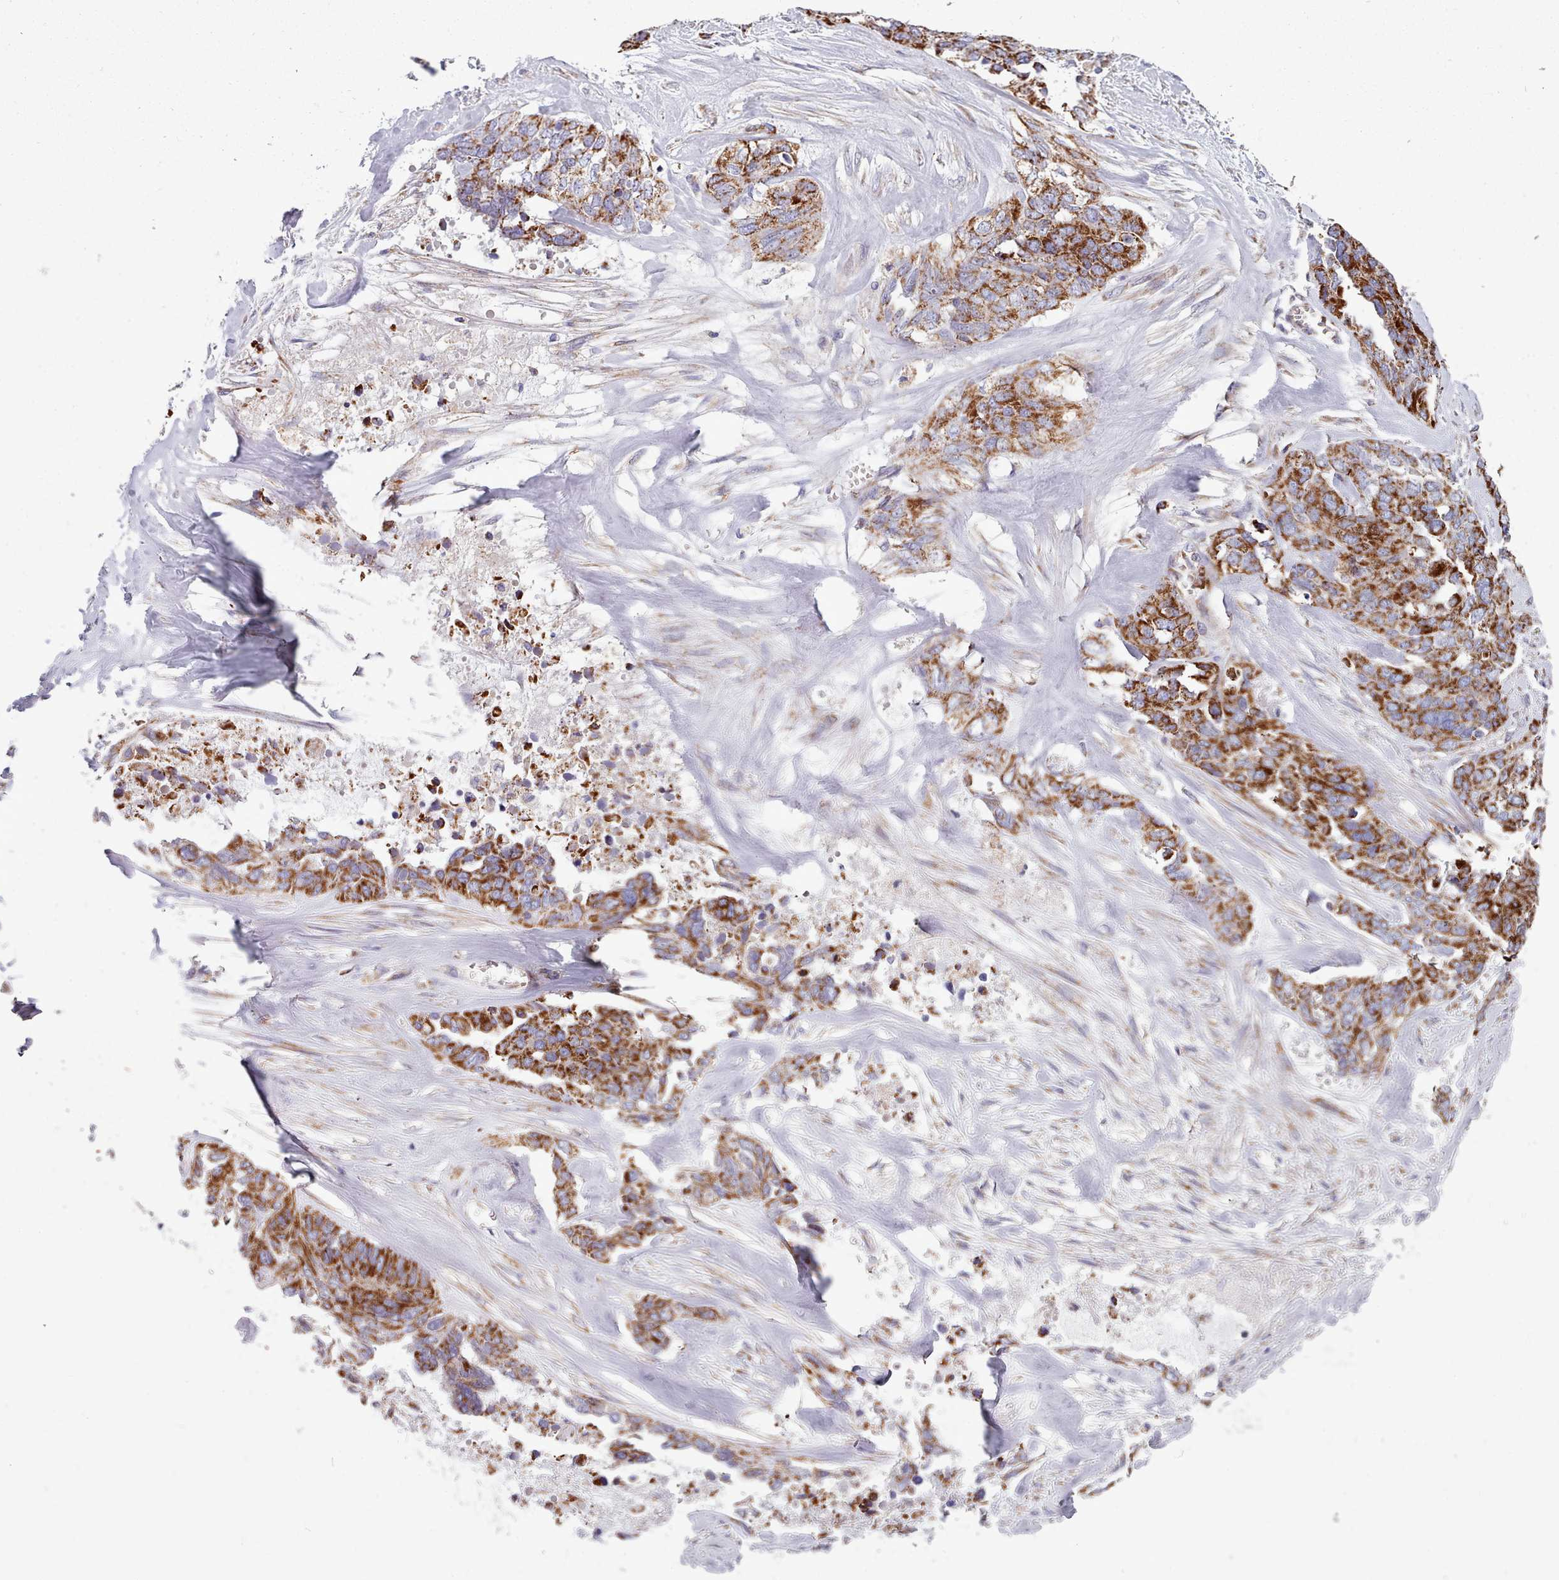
{"staining": {"intensity": "strong", "quantity": ">75%", "location": "cytoplasmic/membranous"}, "tissue": "ovarian cancer", "cell_type": "Tumor cells", "image_type": "cancer", "snomed": [{"axis": "morphology", "description": "Cystadenocarcinoma, serous, NOS"}, {"axis": "topography", "description": "Ovary"}], "caption": "The immunohistochemical stain highlights strong cytoplasmic/membranous positivity in tumor cells of ovarian cancer tissue.", "gene": "SRP54", "patient": {"sex": "female", "age": 44}}